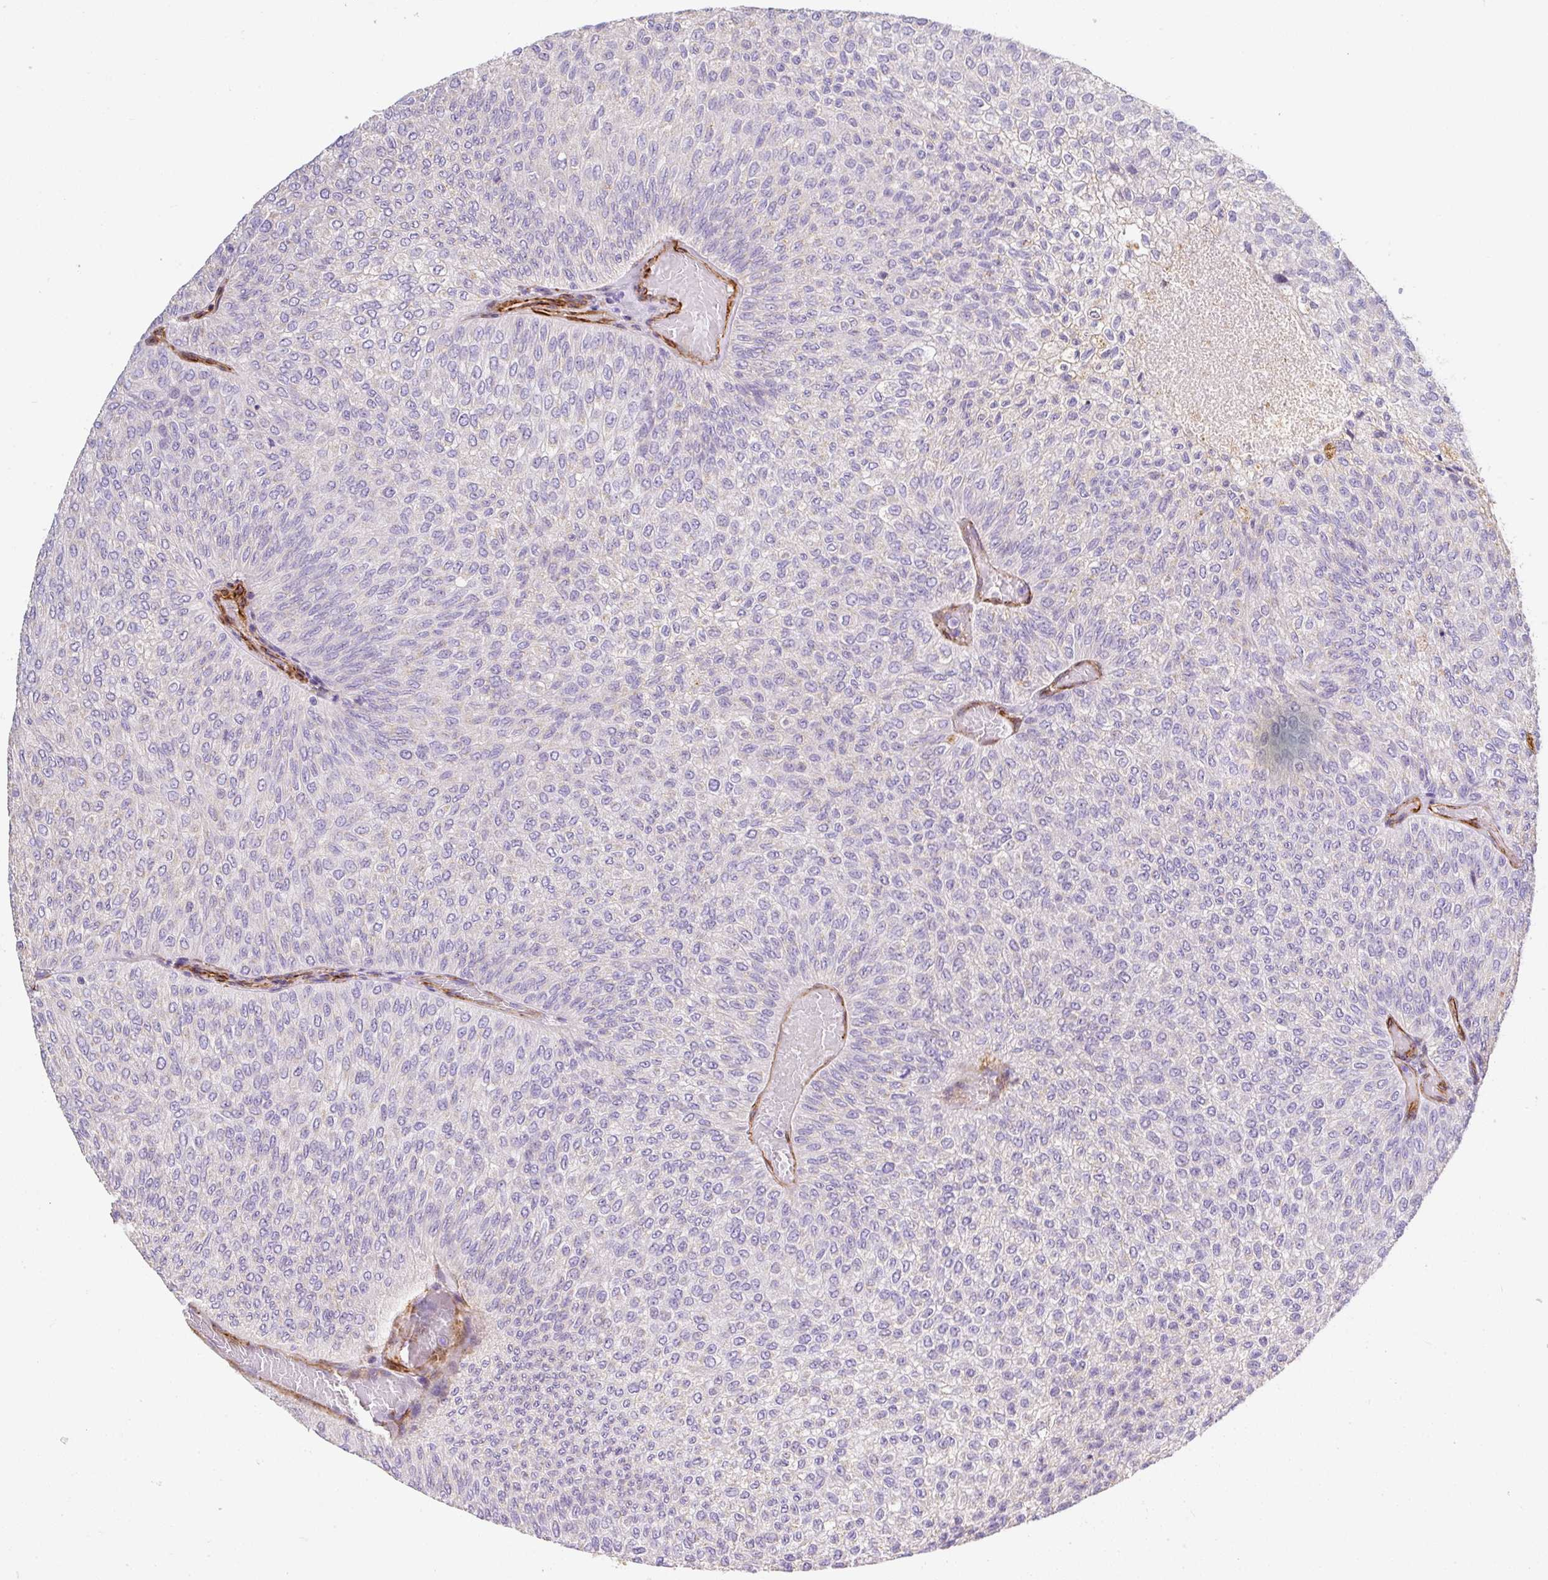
{"staining": {"intensity": "negative", "quantity": "none", "location": "none"}, "tissue": "urothelial cancer", "cell_type": "Tumor cells", "image_type": "cancer", "snomed": [{"axis": "morphology", "description": "Urothelial carcinoma, Low grade"}, {"axis": "topography", "description": "Urinary bladder"}], "caption": "DAB (3,3'-diaminobenzidine) immunohistochemical staining of urothelial carcinoma (low-grade) demonstrates no significant positivity in tumor cells. (DAB immunohistochemistry with hematoxylin counter stain).", "gene": "SLC25A17", "patient": {"sex": "male", "age": 78}}